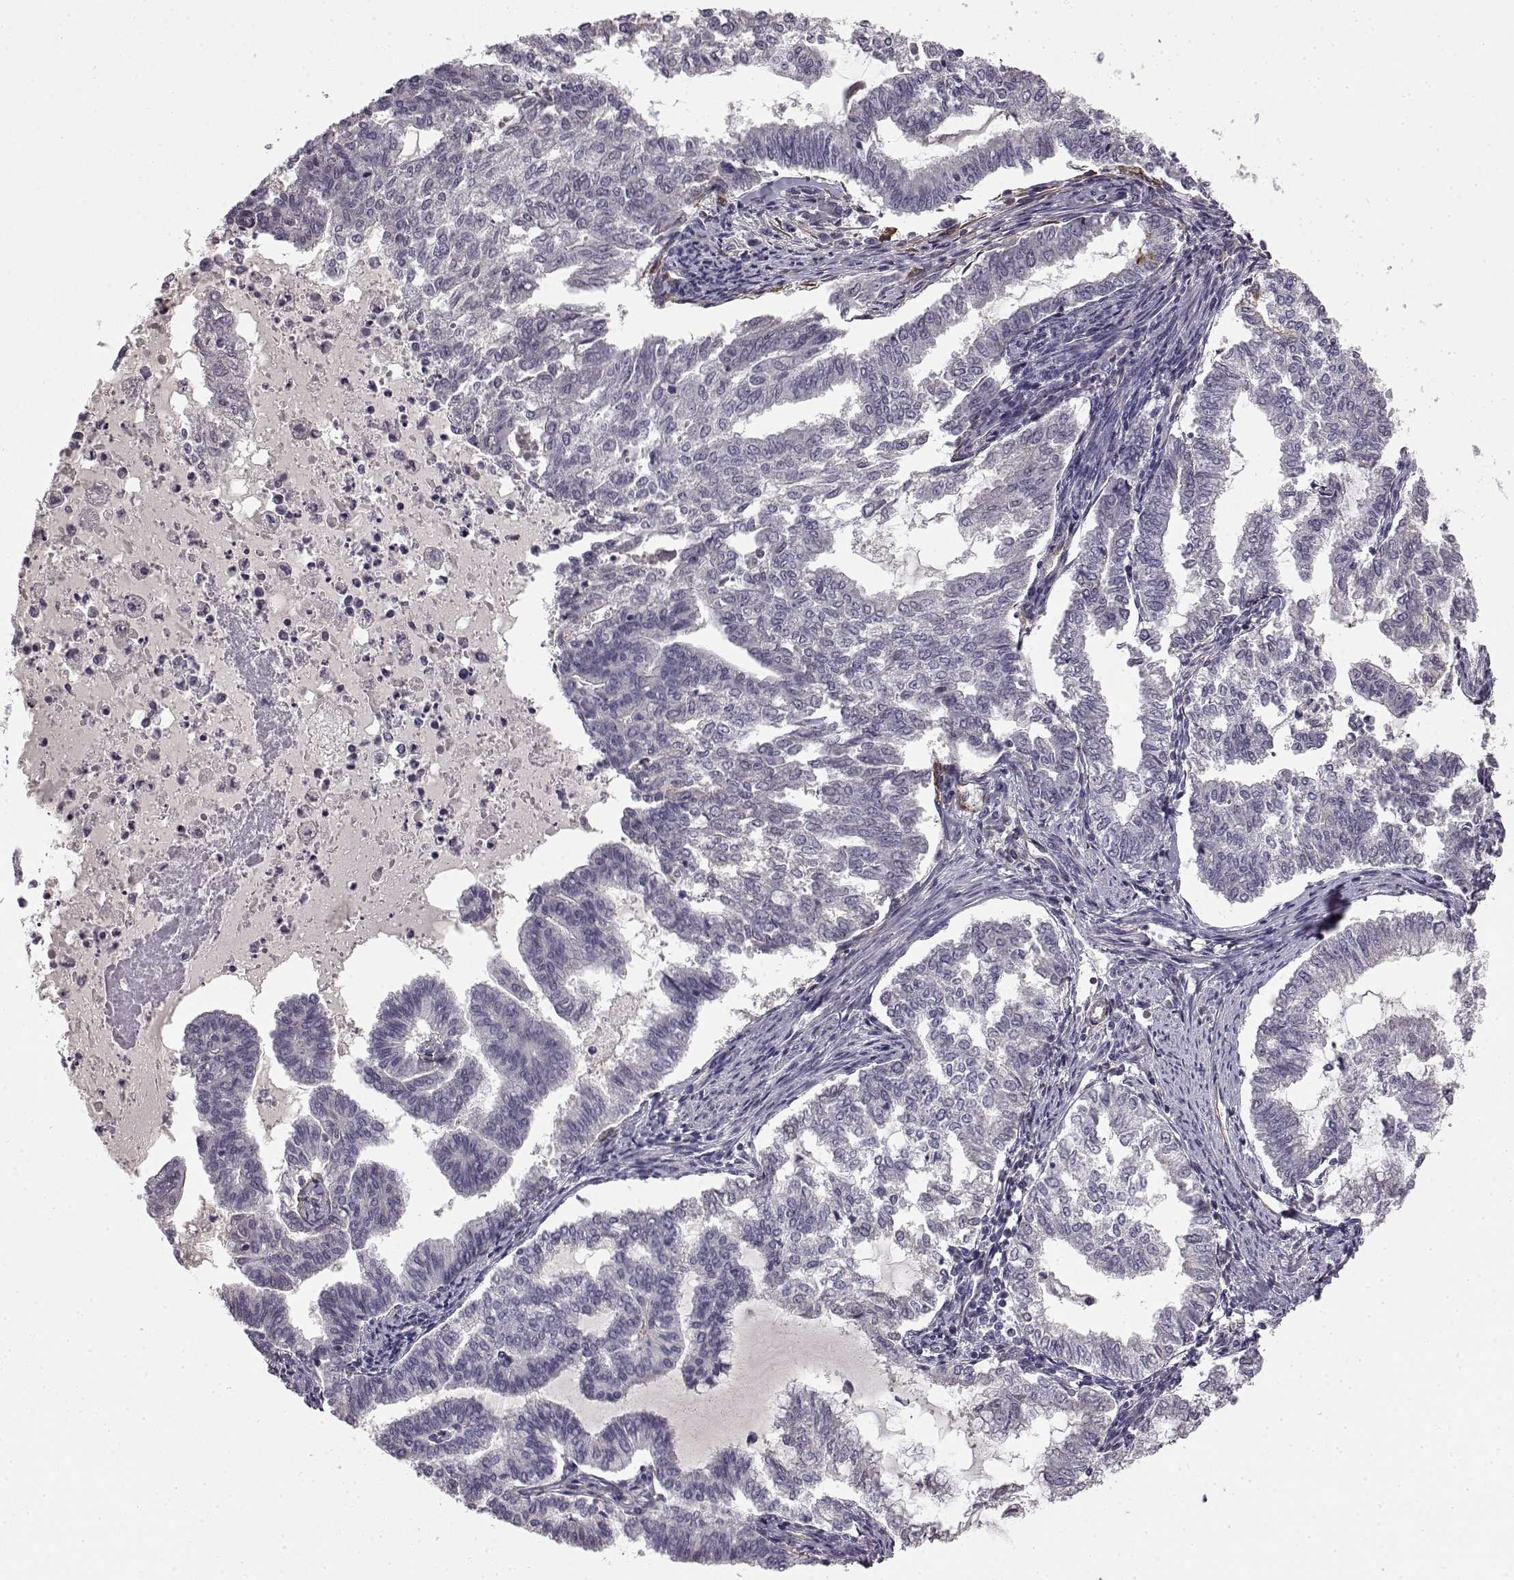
{"staining": {"intensity": "negative", "quantity": "none", "location": "none"}, "tissue": "endometrial cancer", "cell_type": "Tumor cells", "image_type": "cancer", "snomed": [{"axis": "morphology", "description": "Adenocarcinoma, NOS"}, {"axis": "topography", "description": "Endometrium"}], "caption": "Photomicrograph shows no protein expression in tumor cells of adenocarcinoma (endometrial) tissue.", "gene": "KRT85", "patient": {"sex": "female", "age": 79}}